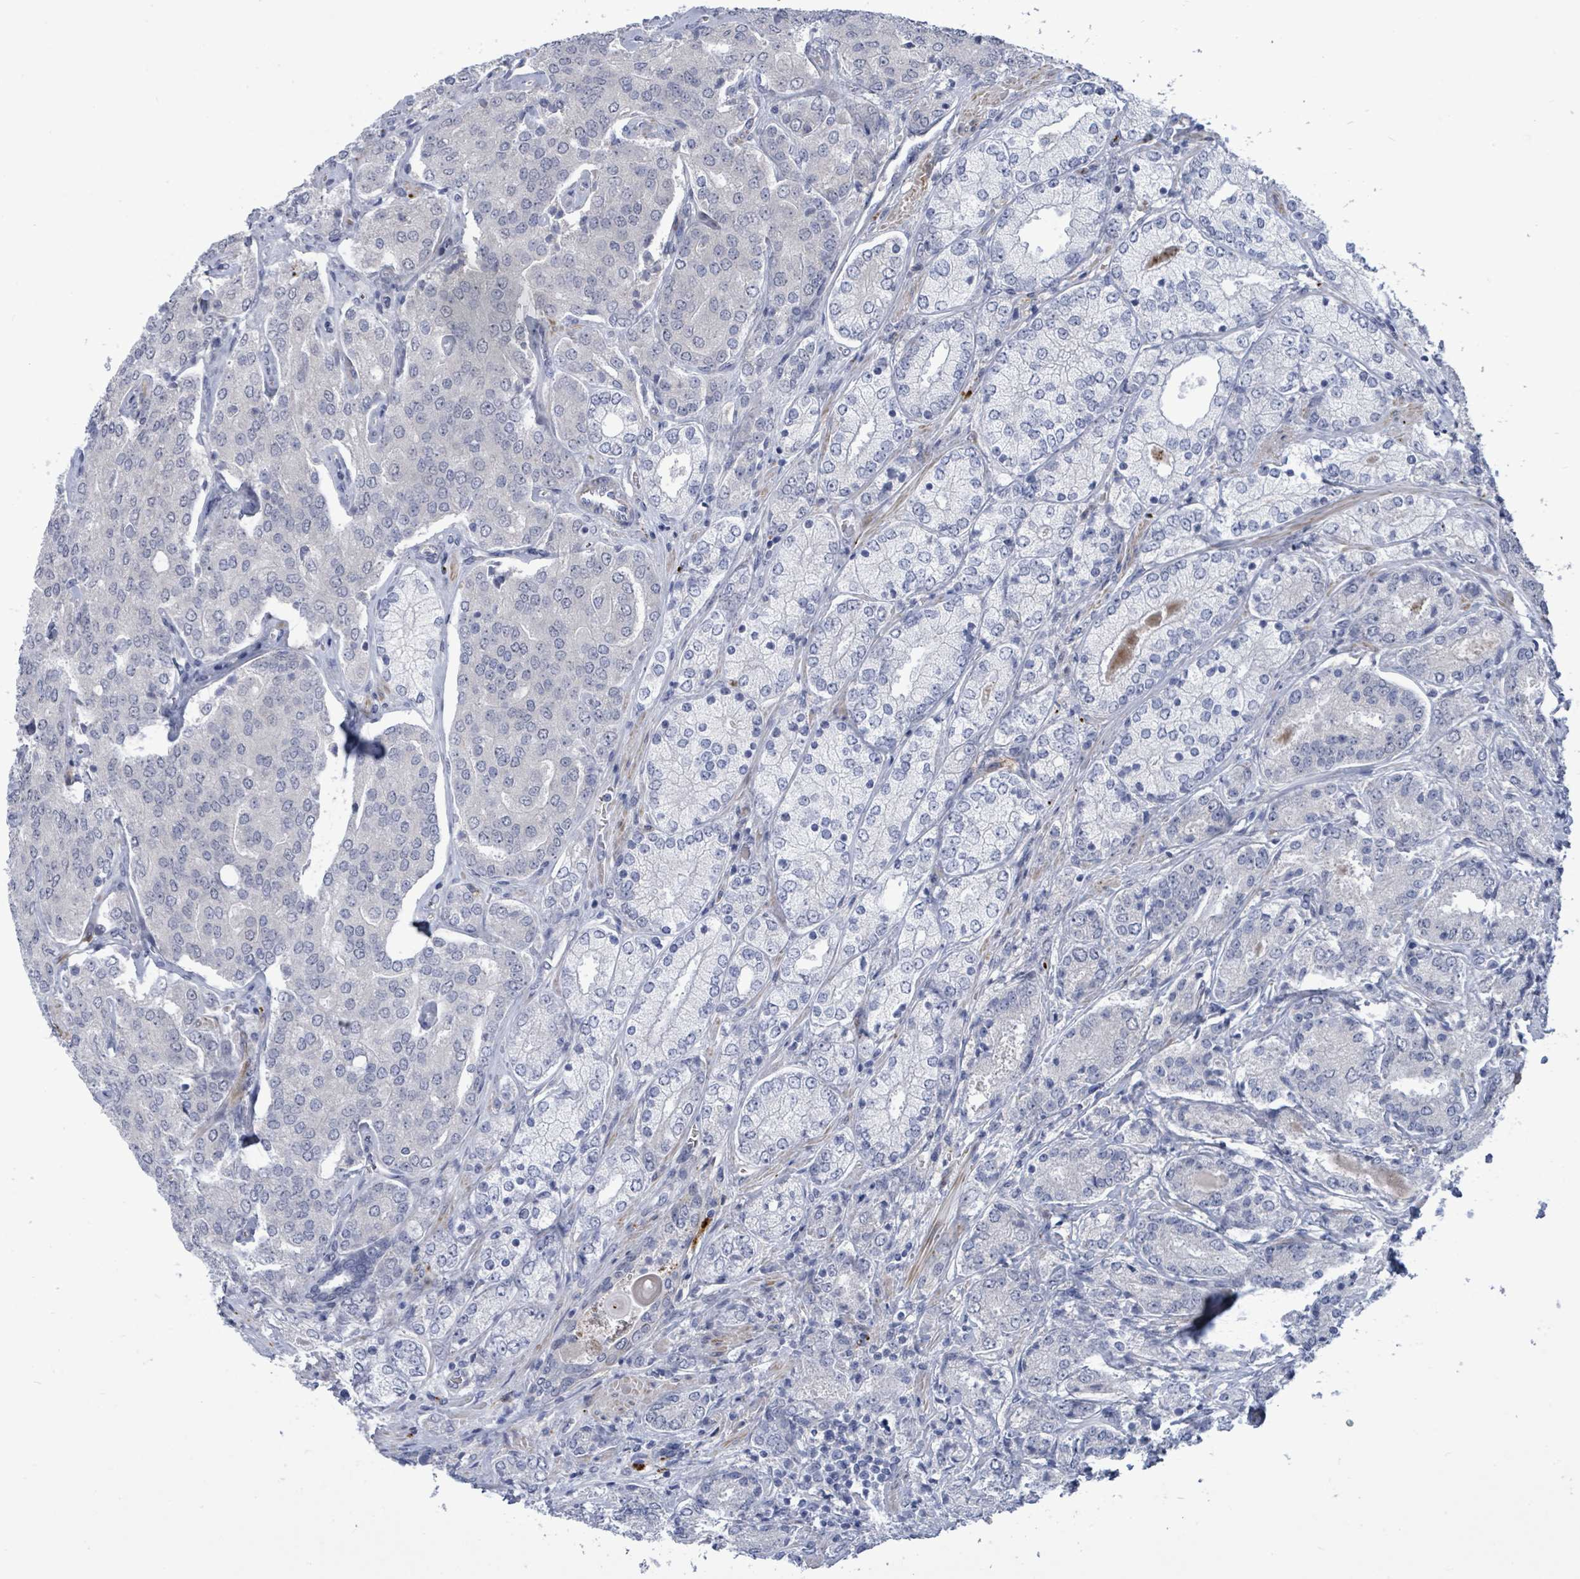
{"staining": {"intensity": "negative", "quantity": "none", "location": "none"}, "tissue": "prostate cancer", "cell_type": "Tumor cells", "image_type": "cancer", "snomed": [{"axis": "morphology", "description": "Adenocarcinoma, High grade"}, {"axis": "topography", "description": "Prostate"}], "caption": "This is an immunohistochemistry (IHC) photomicrograph of human prostate adenocarcinoma (high-grade). There is no positivity in tumor cells.", "gene": "CT45A5", "patient": {"sex": "male", "age": 63}}